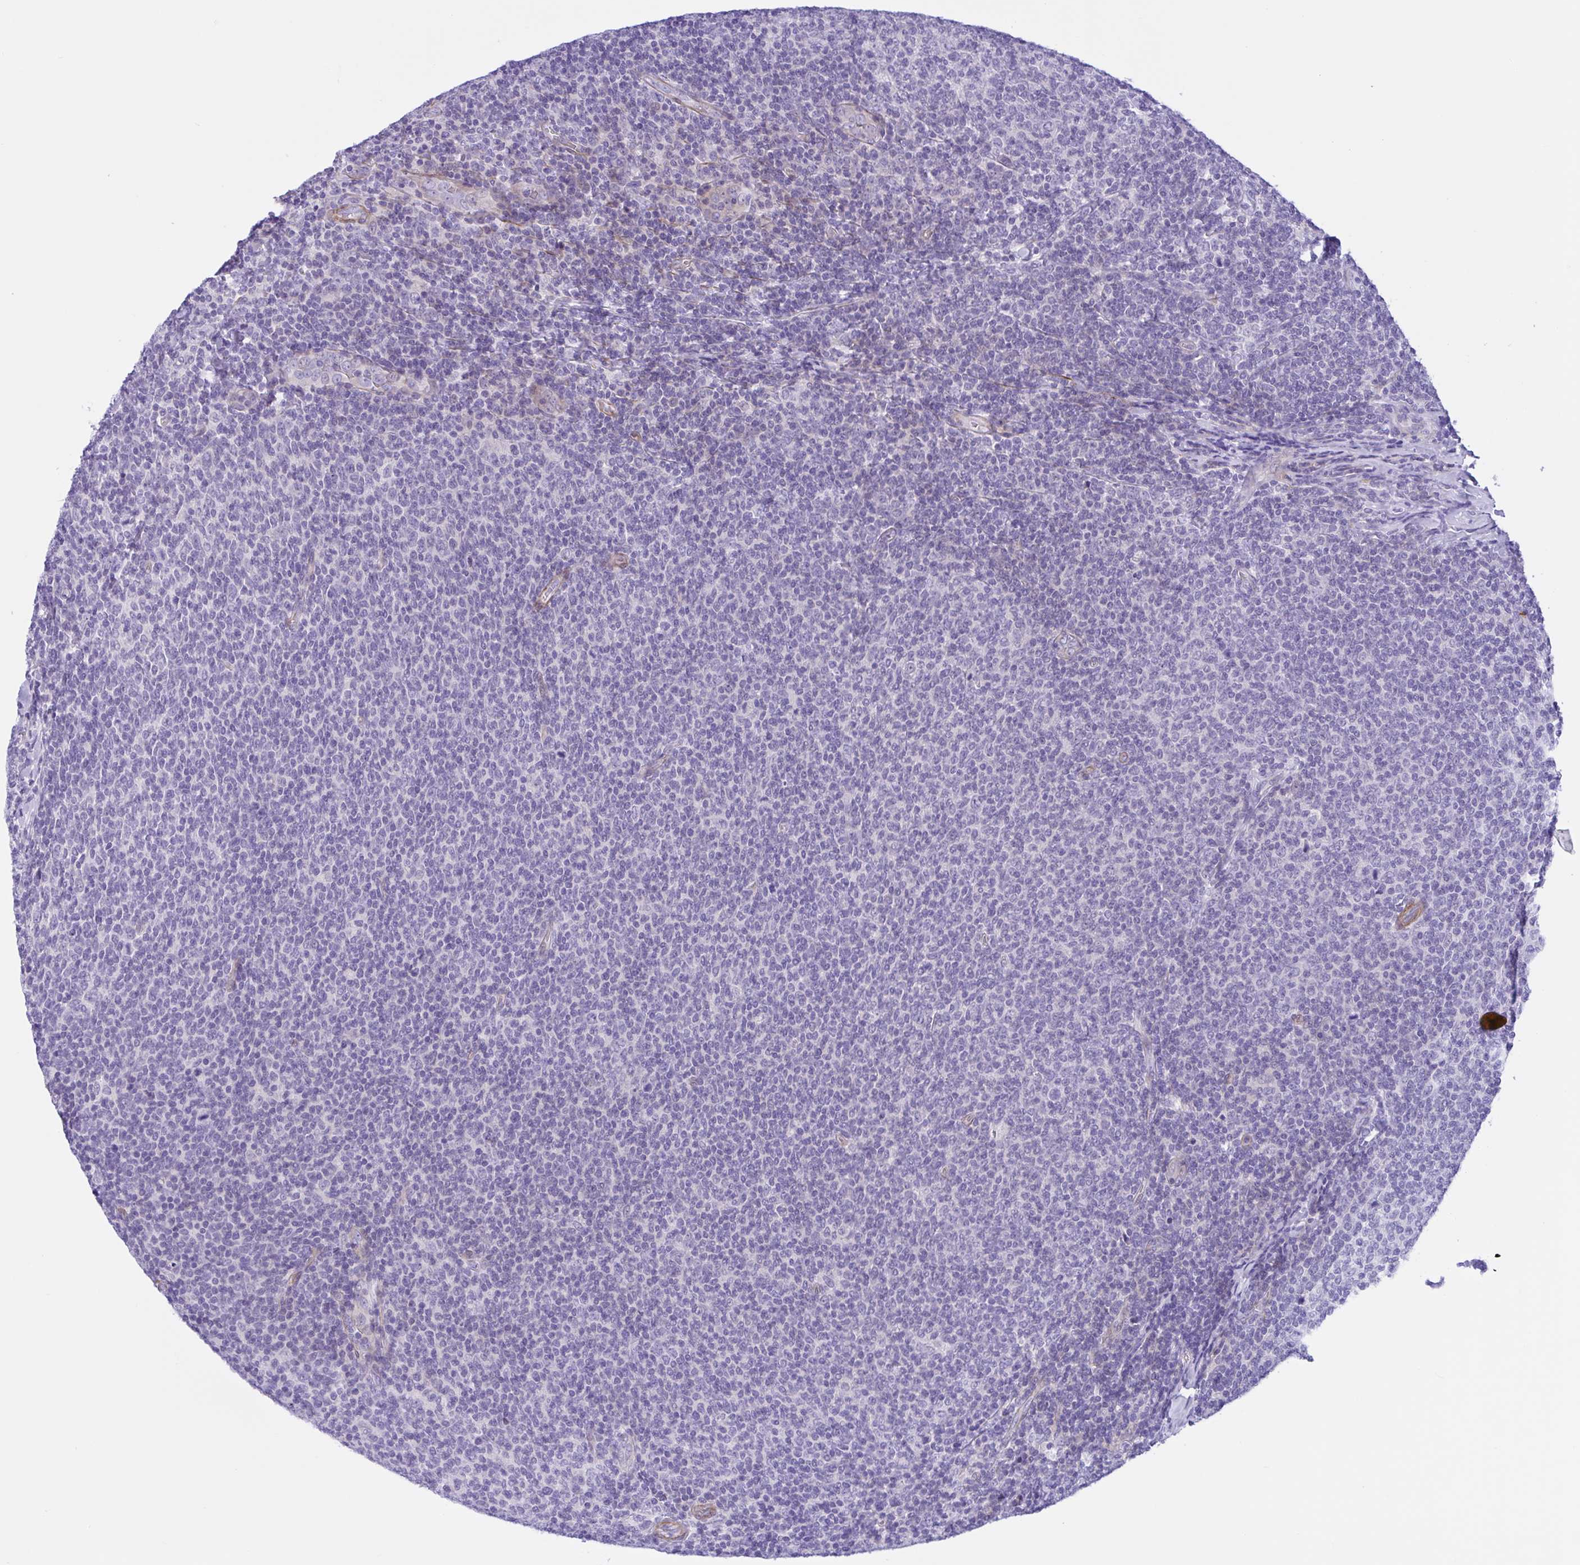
{"staining": {"intensity": "negative", "quantity": "none", "location": "none"}, "tissue": "lymphoma", "cell_type": "Tumor cells", "image_type": "cancer", "snomed": [{"axis": "morphology", "description": "Malignant lymphoma, non-Hodgkin's type, Low grade"}, {"axis": "topography", "description": "Lymph node"}], "caption": "A histopathology image of lymphoma stained for a protein shows no brown staining in tumor cells. The staining was performed using DAB to visualize the protein expression in brown, while the nuclei were stained in blue with hematoxylin (Magnification: 20x).", "gene": "AHCYL2", "patient": {"sex": "male", "age": 52}}